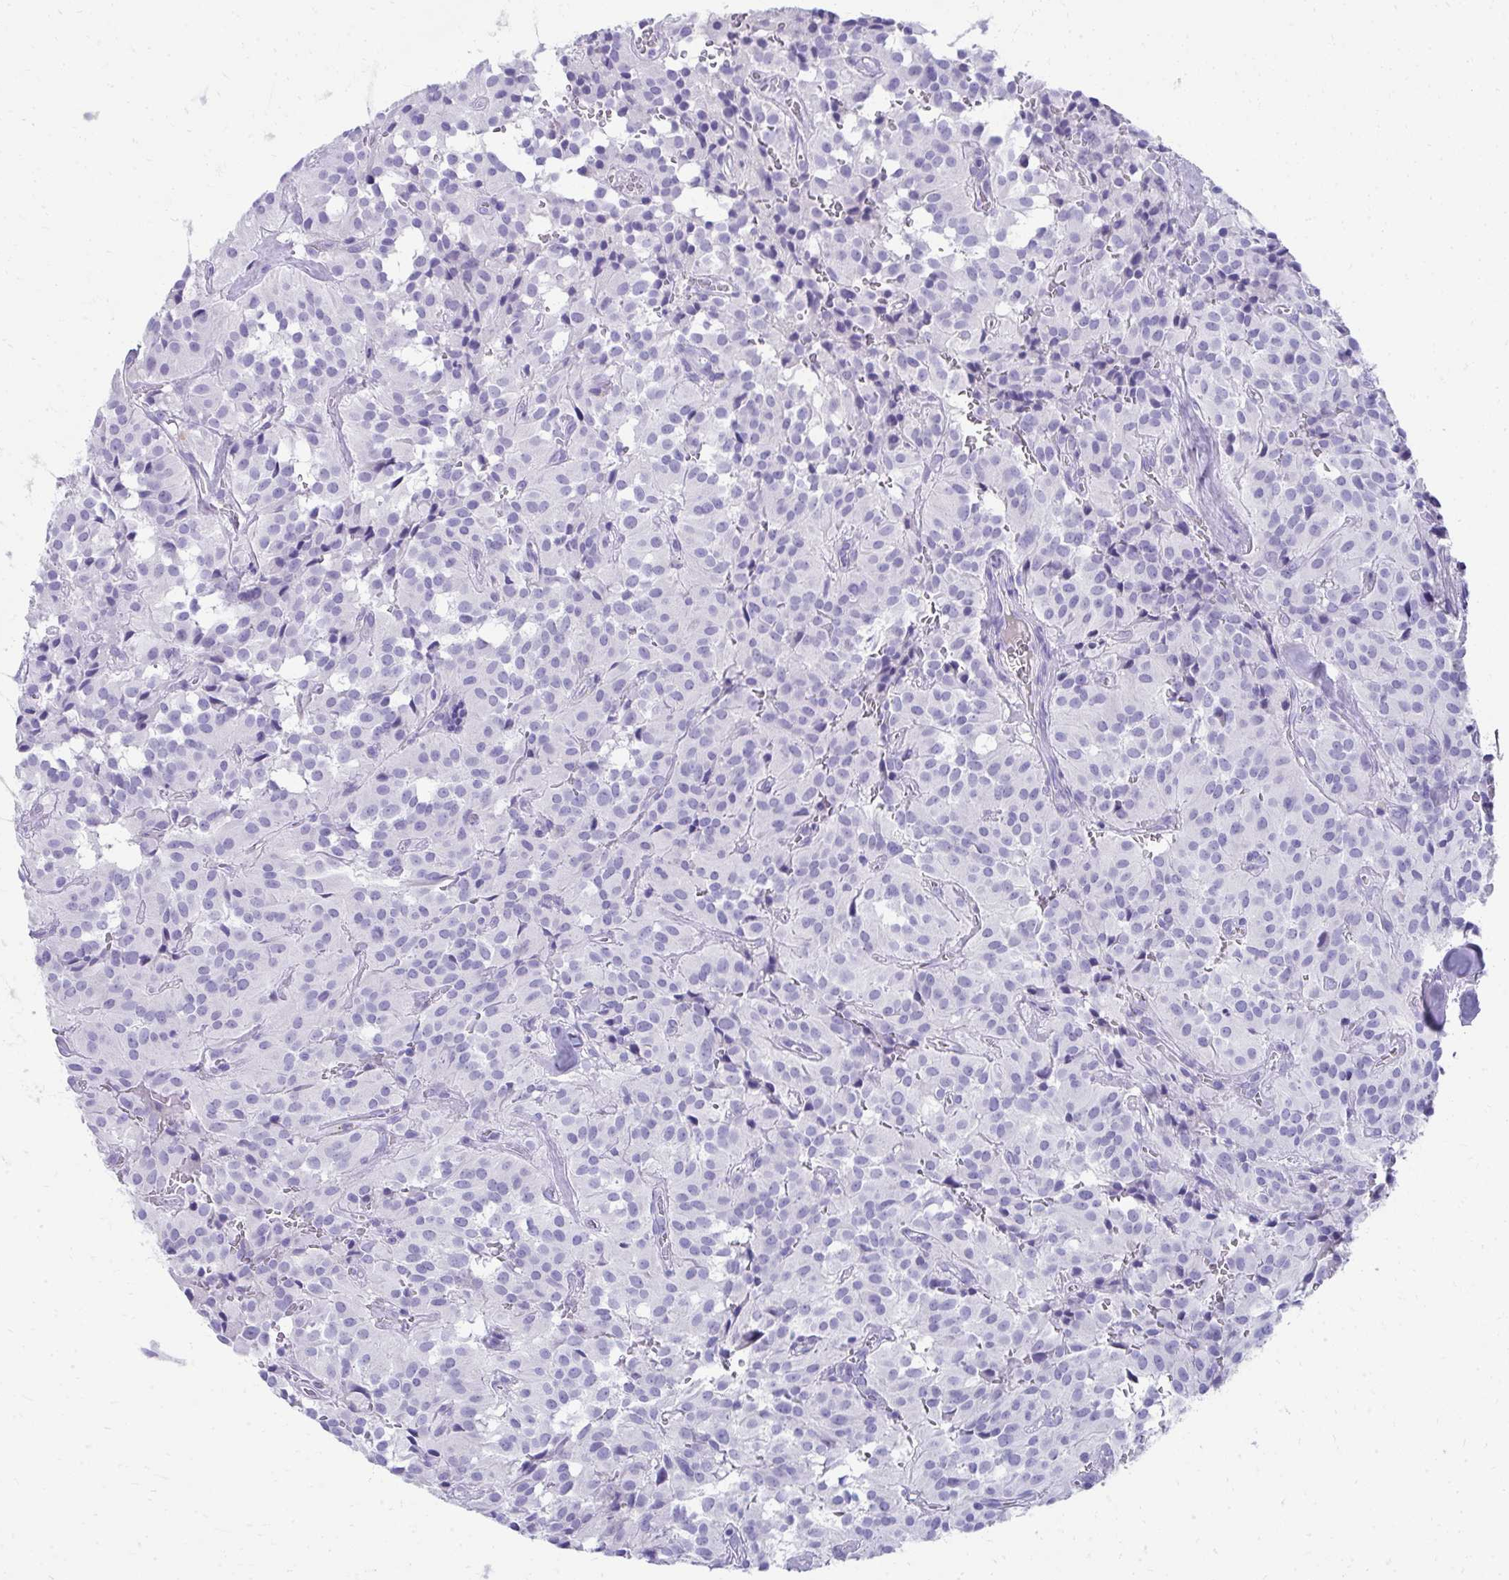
{"staining": {"intensity": "negative", "quantity": "none", "location": "none"}, "tissue": "glioma", "cell_type": "Tumor cells", "image_type": "cancer", "snomed": [{"axis": "morphology", "description": "Glioma, malignant, Low grade"}, {"axis": "topography", "description": "Brain"}], "caption": "This is an immunohistochemistry image of glioma. There is no staining in tumor cells.", "gene": "SEC14L3", "patient": {"sex": "male", "age": 42}}